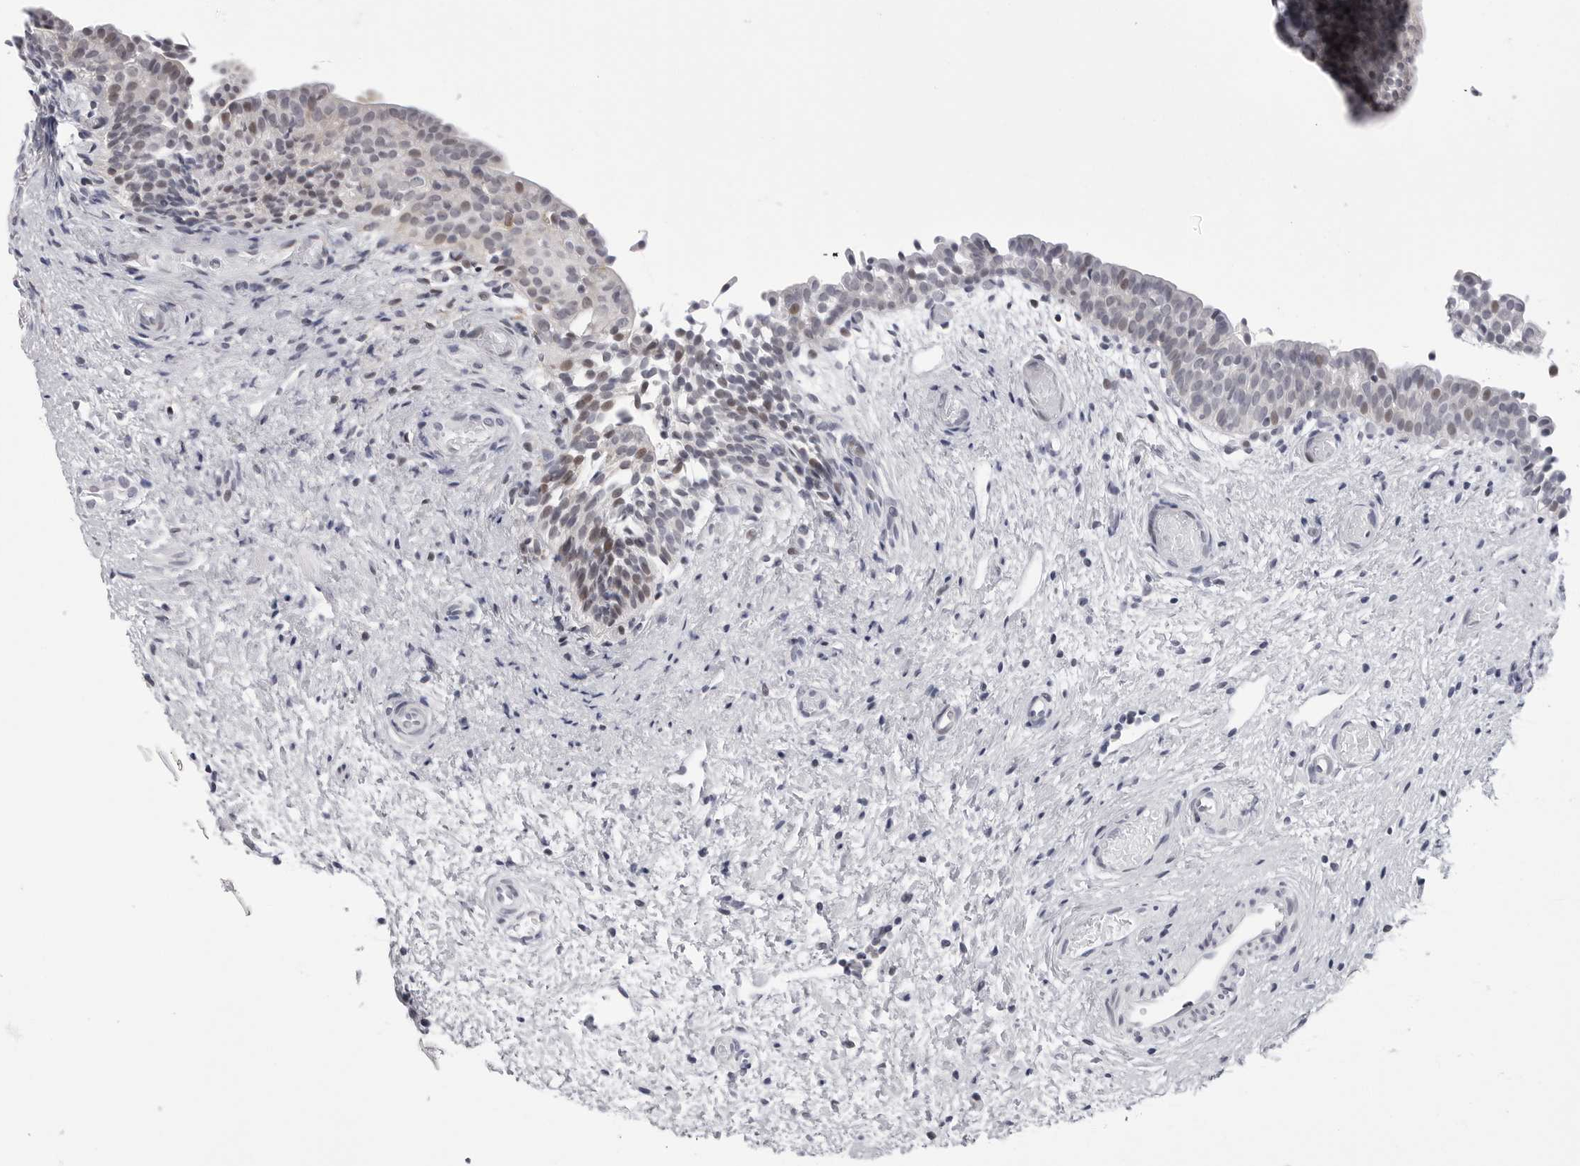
{"staining": {"intensity": "weak", "quantity": "25%-75%", "location": "cytoplasmic/membranous"}, "tissue": "urinary bladder", "cell_type": "Urothelial cells", "image_type": "normal", "snomed": [{"axis": "morphology", "description": "Normal tissue, NOS"}, {"axis": "topography", "description": "Urinary bladder"}], "caption": "DAB immunohistochemical staining of unremarkable urinary bladder shows weak cytoplasmic/membranous protein staining in approximately 25%-75% of urothelial cells. (DAB = brown stain, brightfield microscopy at high magnification).", "gene": "CDK20", "patient": {"sex": "male", "age": 1}}